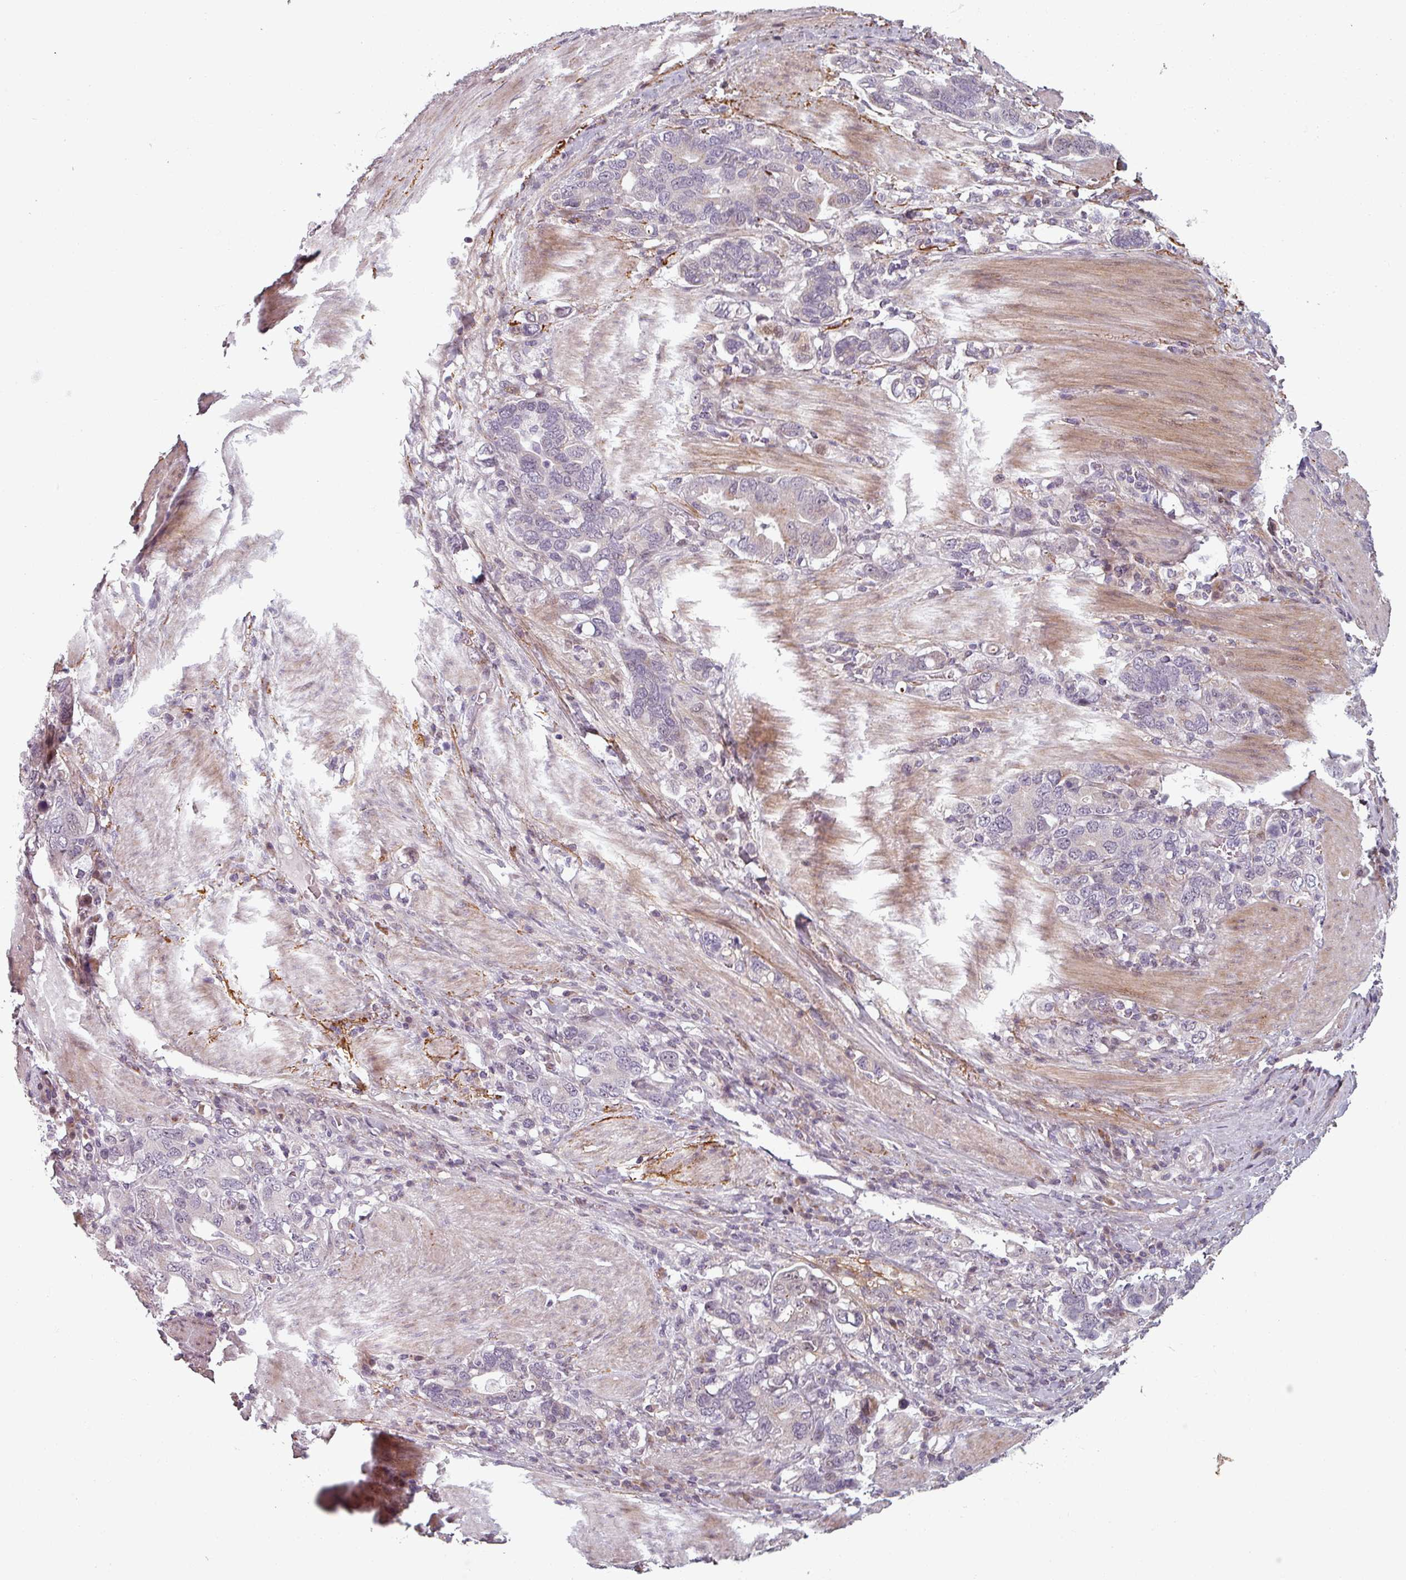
{"staining": {"intensity": "negative", "quantity": "none", "location": "none"}, "tissue": "stomach cancer", "cell_type": "Tumor cells", "image_type": "cancer", "snomed": [{"axis": "morphology", "description": "Adenocarcinoma, NOS"}, {"axis": "topography", "description": "Stomach, upper"}, {"axis": "topography", "description": "Stomach"}], "caption": "Human stomach cancer (adenocarcinoma) stained for a protein using immunohistochemistry (IHC) shows no staining in tumor cells.", "gene": "CYB5RL", "patient": {"sex": "male", "age": 62}}